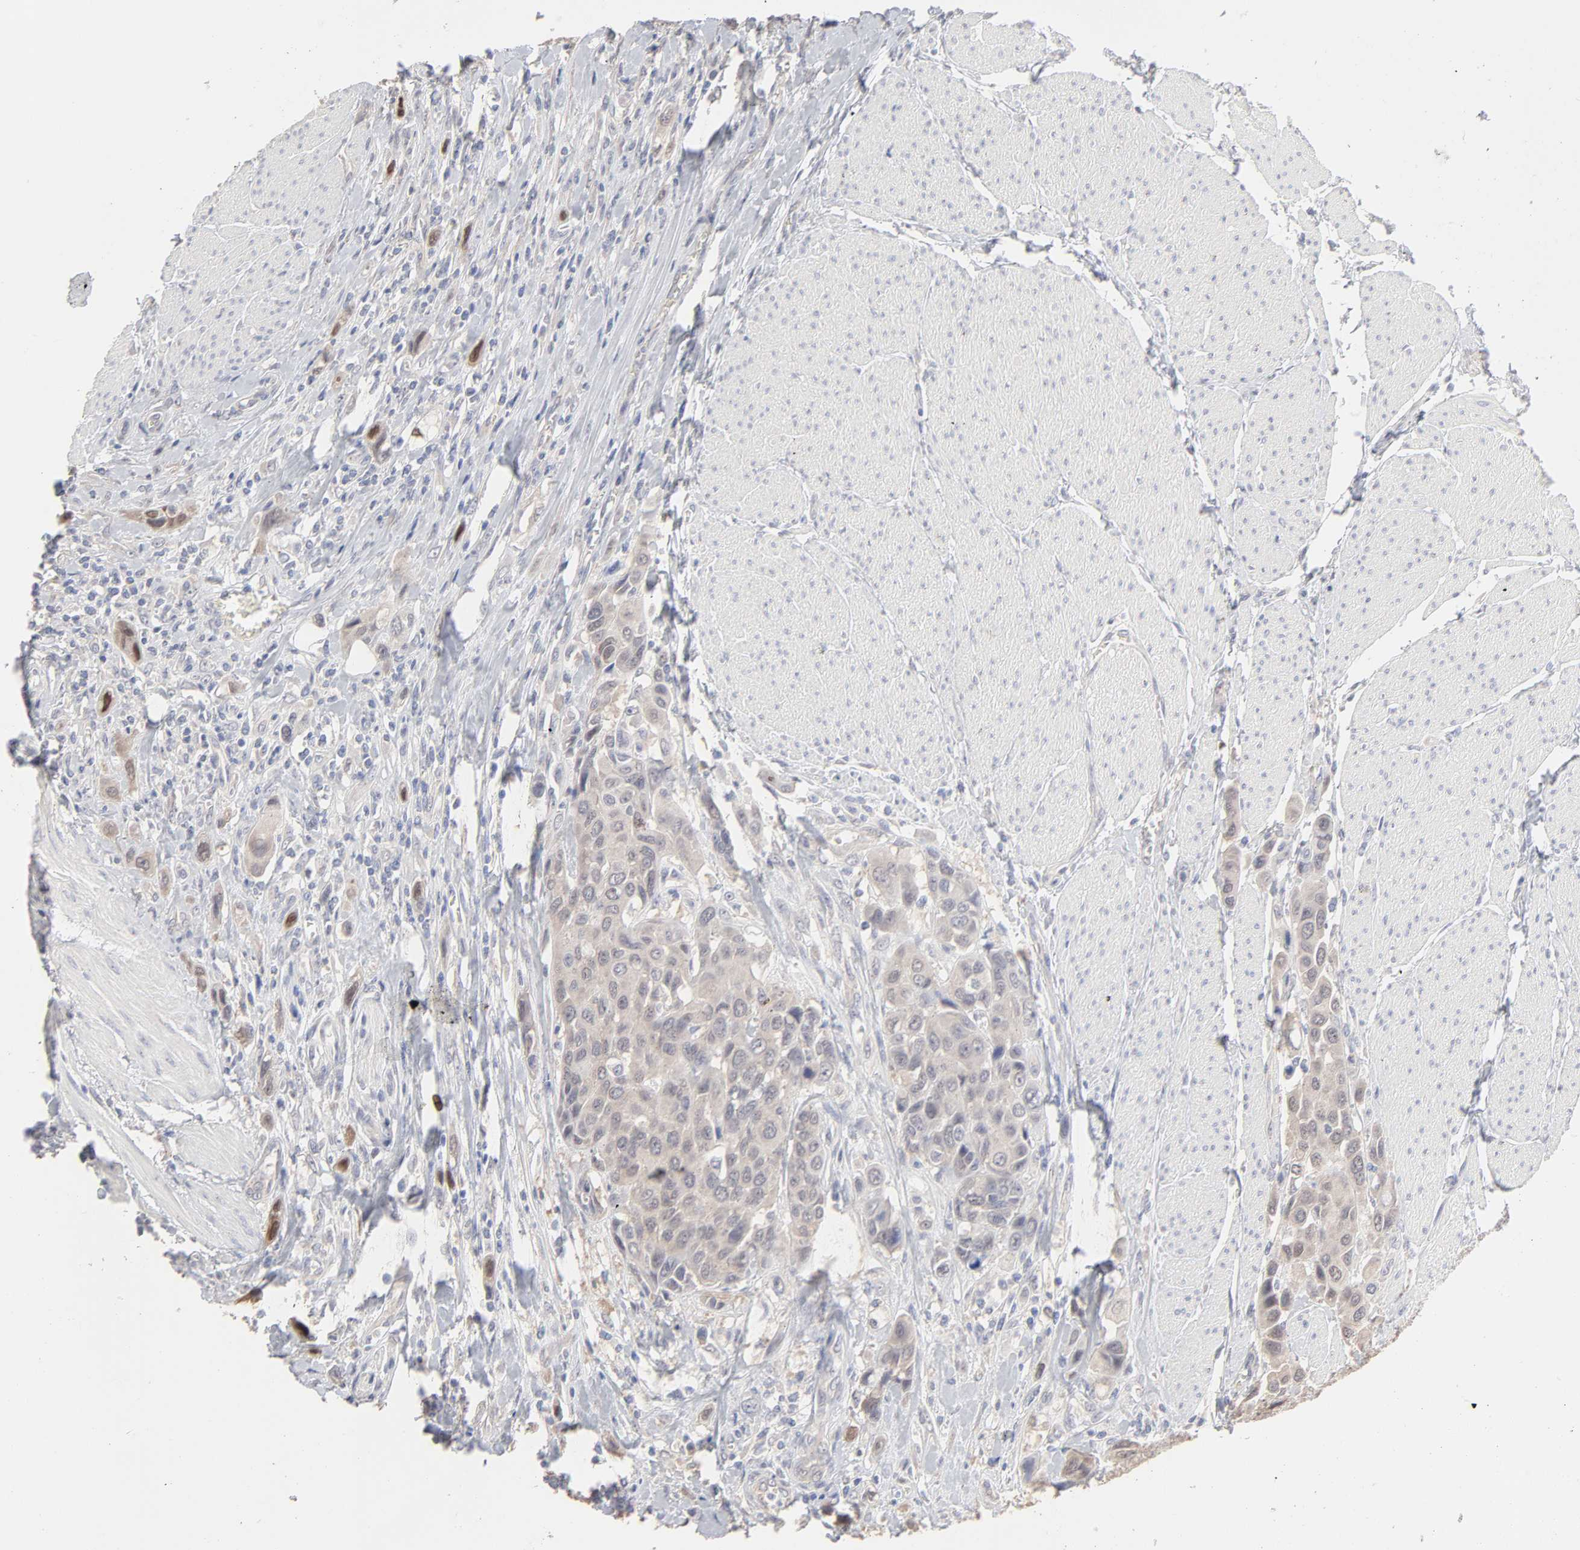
{"staining": {"intensity": "weak", "quantity": ">75%", "location": "cytoplasmic/membranous"}, "tissue": "urothelial cancer", "cell_type": "Tumor cells", "image_type": "cancer", "snomed": [{"axis": "morphology", "description": "Urothelial carcinoma, High grade"}, {"axis": "topography", "description": "Urinary bladder"}], "caption": "An image of human urothelial carcinoma (high-grade) stained for a protein demonstrates weak cytoplasmic/membranous brown staining in tumor cells.", "gene": "DNAL4", "patient": {"sex": "male", "age": 50}}